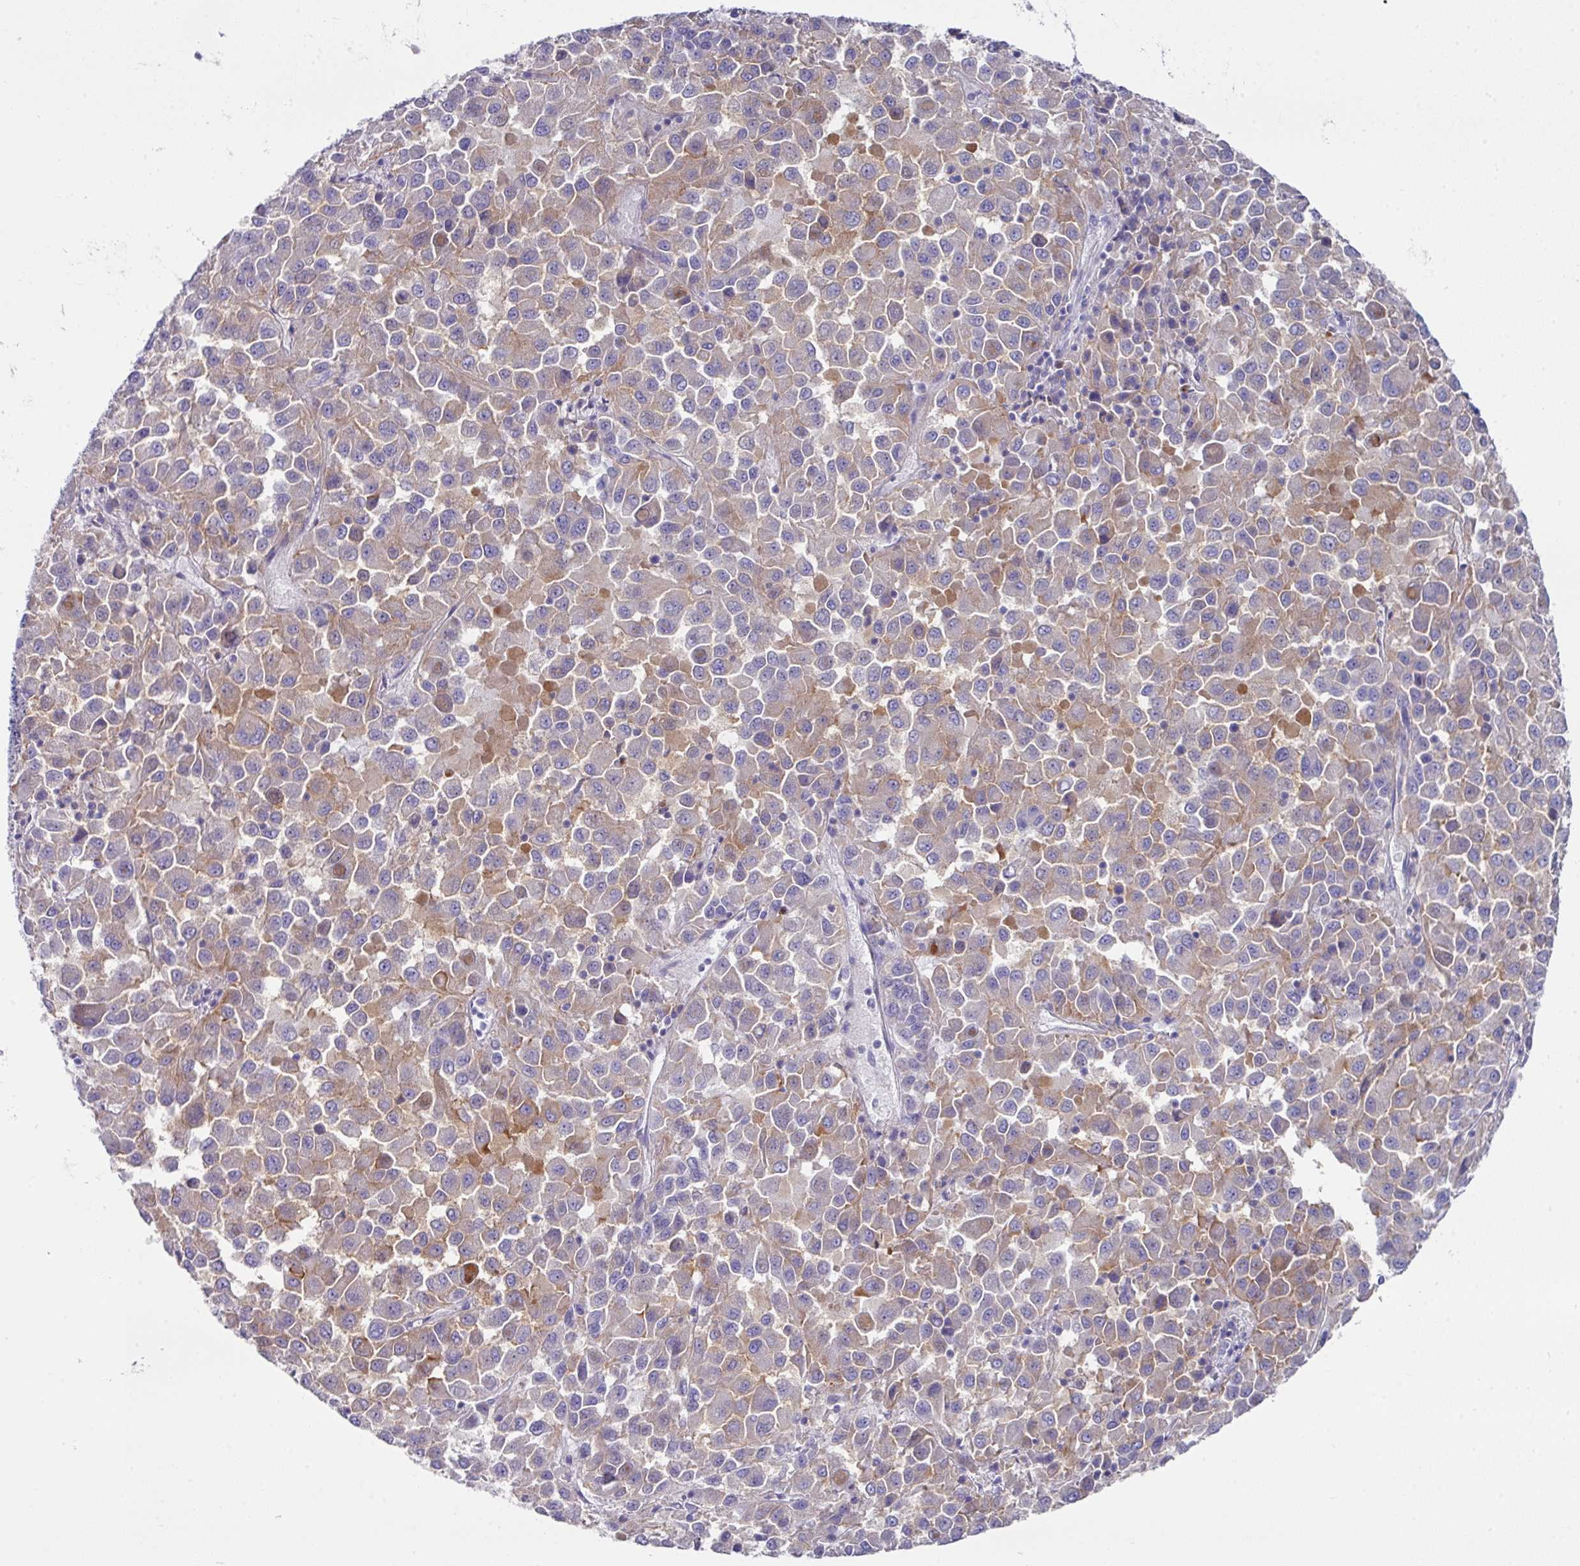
{"staining": {"intensity": "moderate", "quantity": "<25%", "location": "cytoplasmic/membranous"}, "tissue": "melanoma", "cell_type": "Tumor cells", "image_type": "cancer", "snomed": [{"axis": "morphology", "description": "Malignant melanoma, Metastatic site"}, {"axis": "topography", "description": "Lung"}], "caption": "The image reveals immunohistochemical staining of malignant melanoma (metastatic site). There is moderate cytoplasmic/membranous expression is seen in about <25% of tumor cells. Using DAB (brown) and hematoxylin (blue) stains, captured at high magnification using brightfield microscopy.", "gene": "CLDN1", "patient": {"sex": "male", "age": 64}}